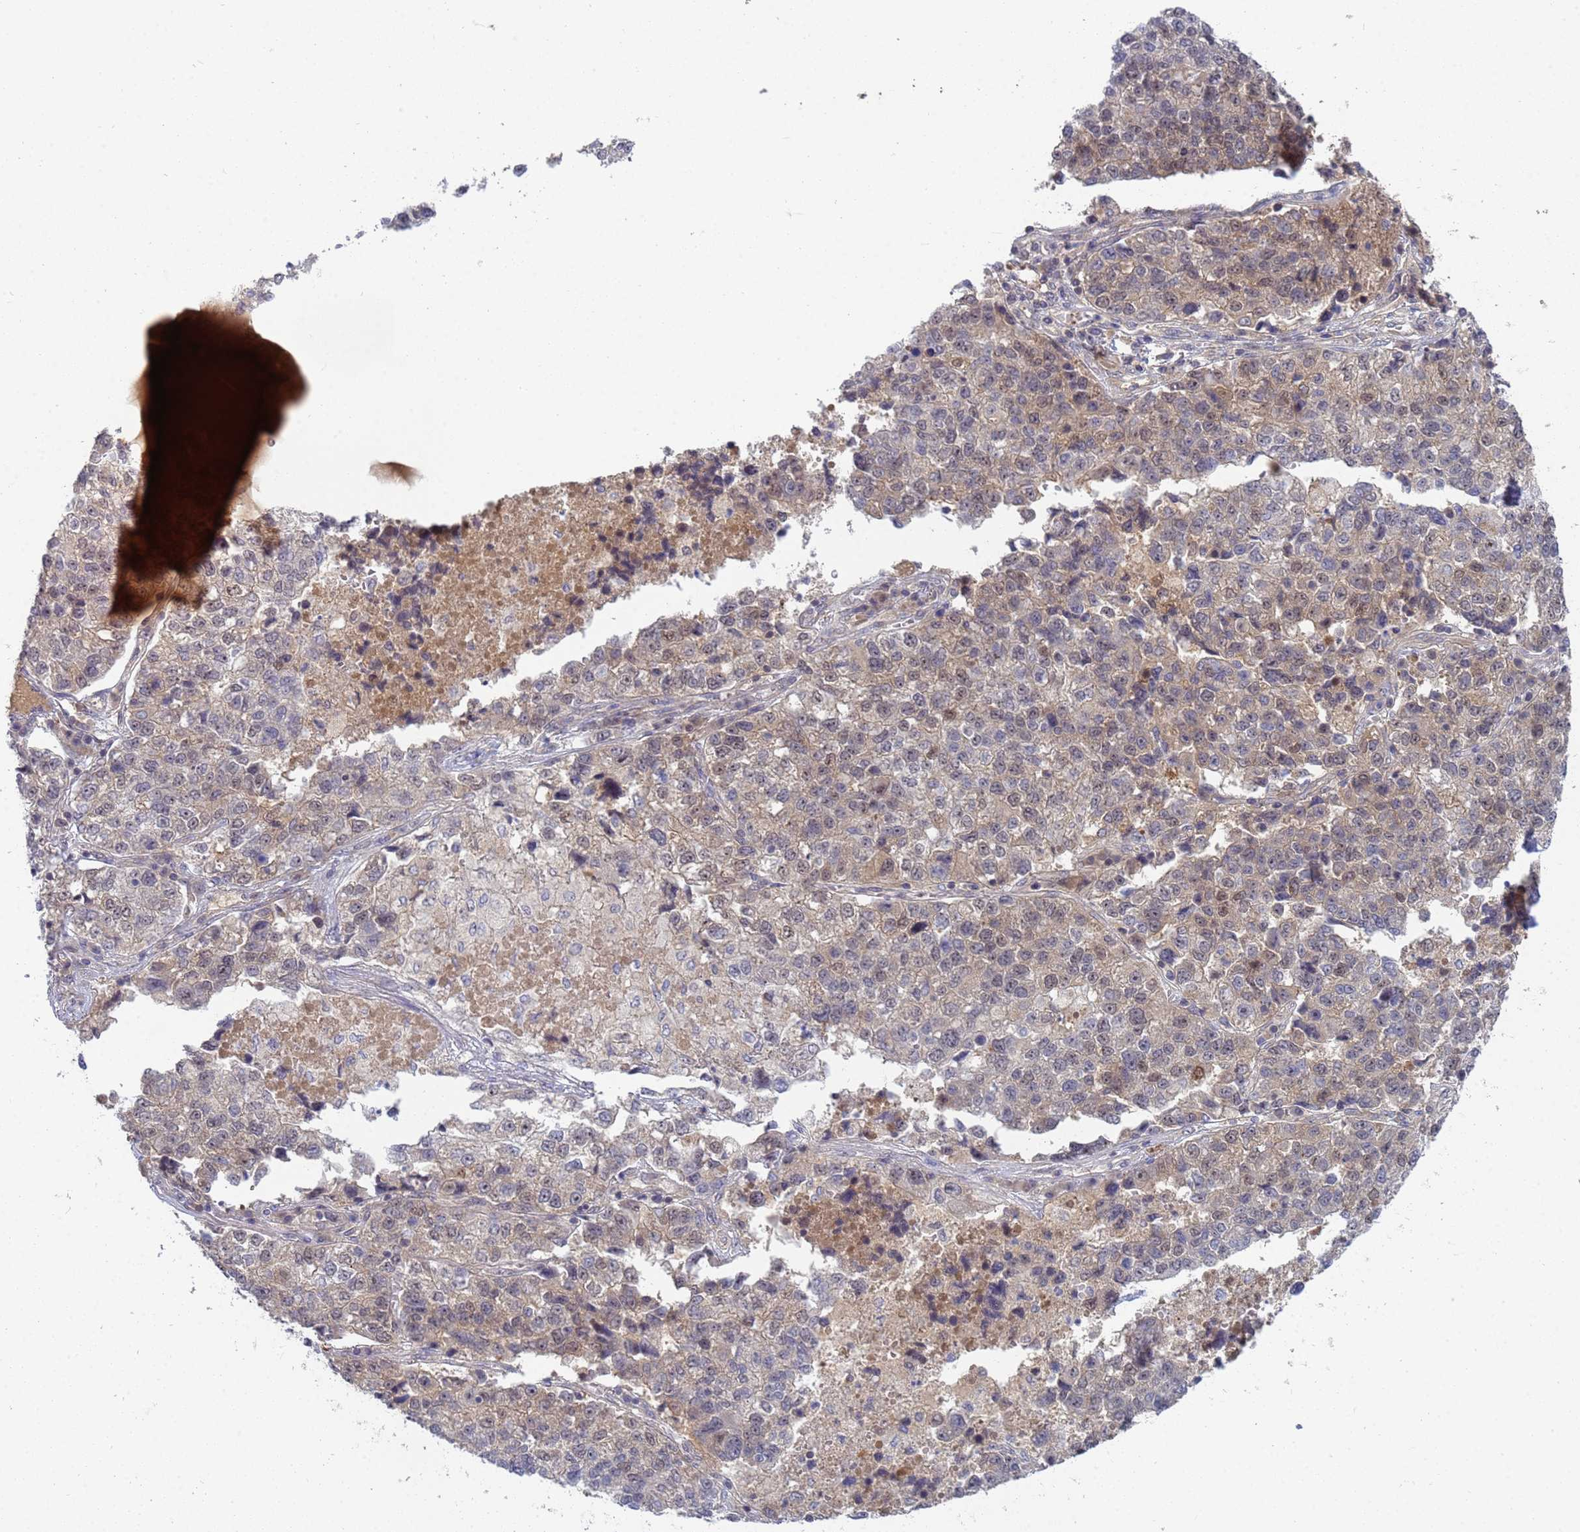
{"staining": {"intensity": "weak", "quantity": "<25%", "location": "cytoplasmic/membranous,nuclear"}, "tissue": "lung cancer", "cell_type": "Tumor cells", "image_type": "cancer", "snomed": [{"axis": "morphology", "description": "Adenocarcinoma, NOS"}, {"axis": "topography", "description": "Lung"}], "caption": "This photomicrograph is of adenocarcinoma (lung) stained with immunohistochemistry to label a protein in brown with the nuclei are counter-stained blue. There is no positivity in tumor cells.", "gene": "SHARPIN", "patient": {"sex": "male", "age": 49}}